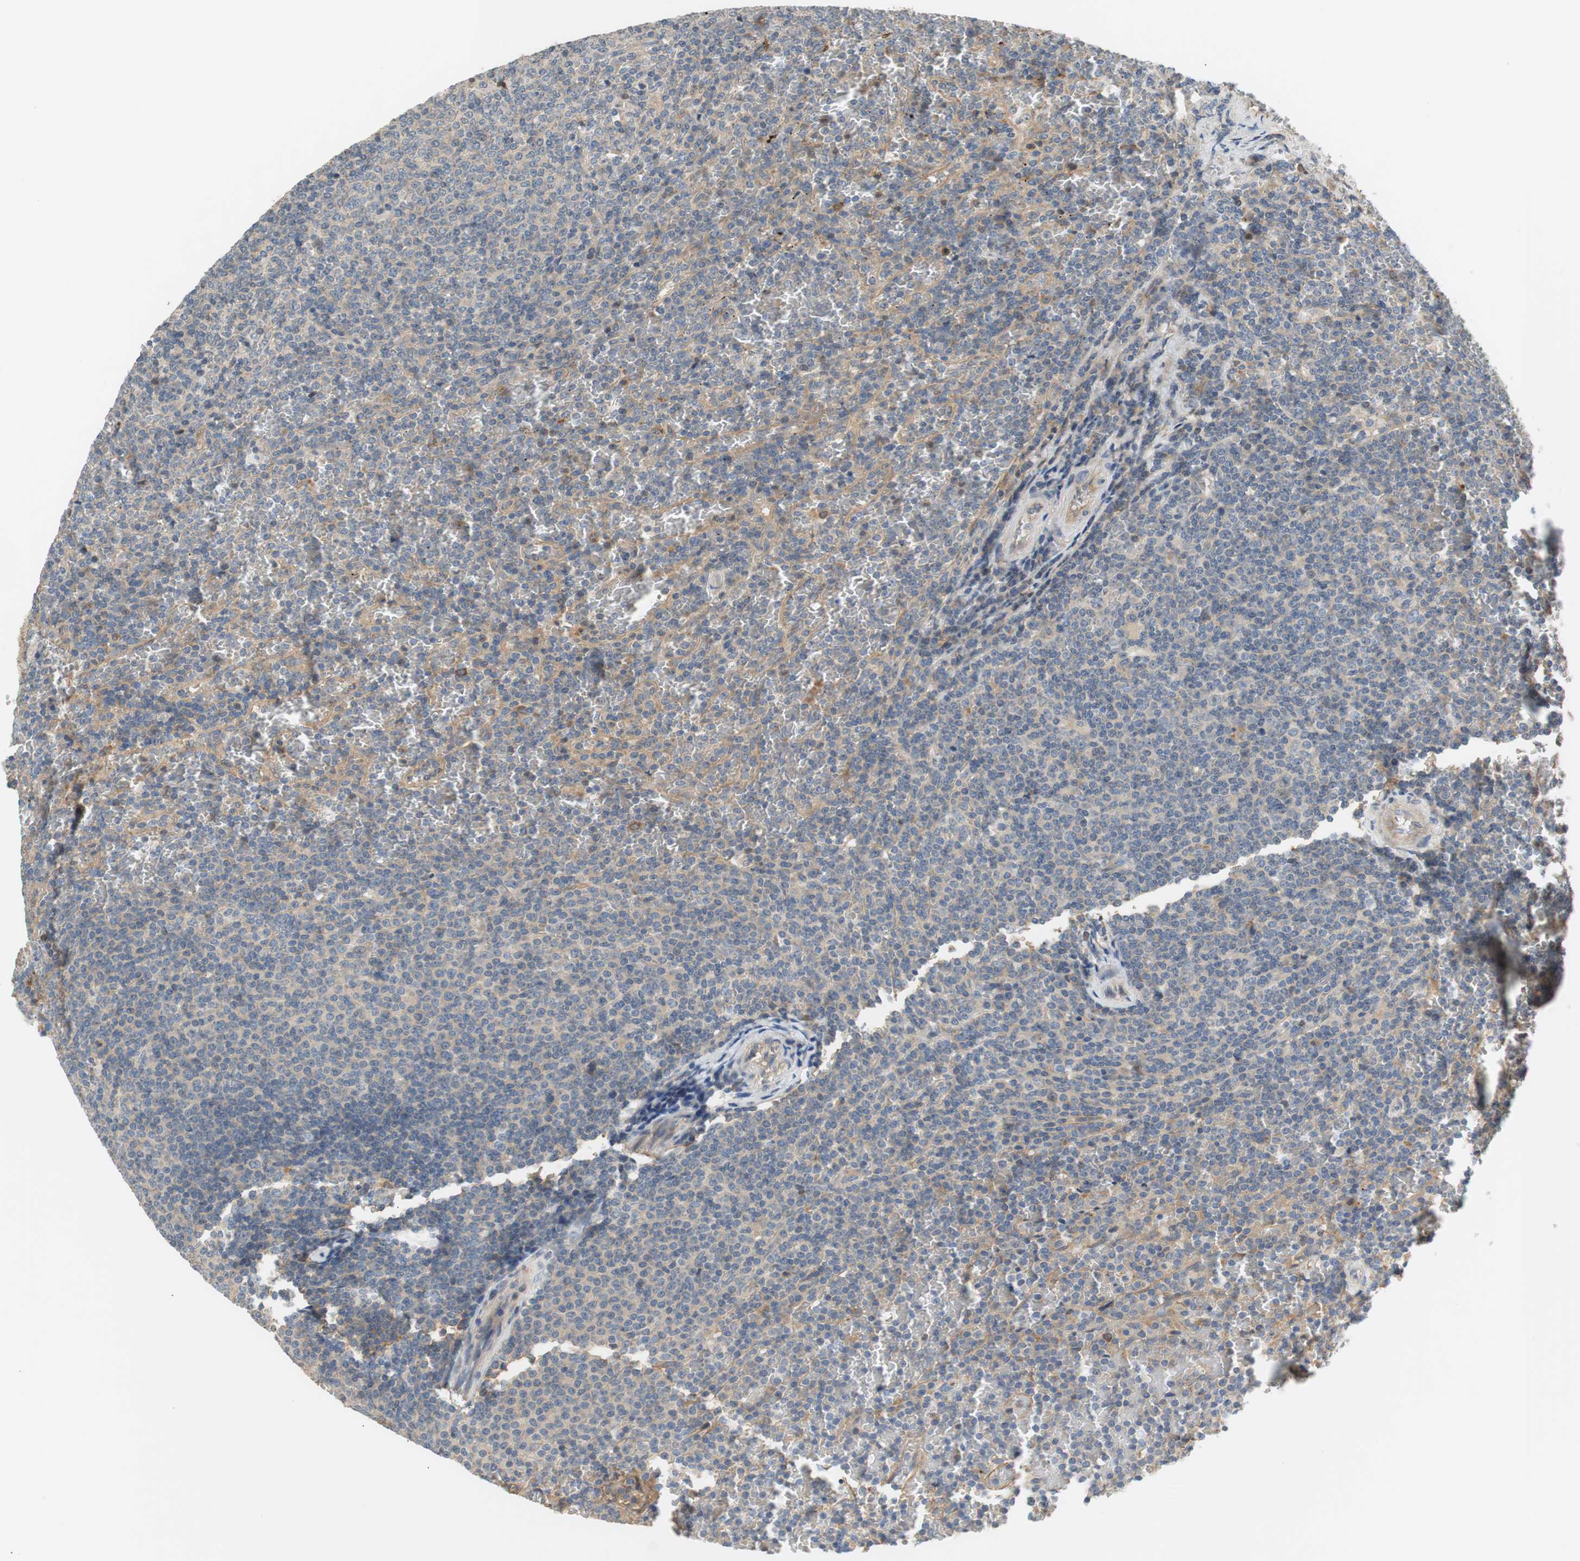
{"staining": {"intensity": "negative", "quantity": "none", "location": "none"}, "tissue": "lymphoma", "cell_type": "Tumor cells", "image_type": "cancer", "snomed": [{"axis": "morphology", "description": "Malignant lymphoma, non-Hodgkin's type, Low grade"}, {"axis": "topography", "description": "Spleen"}], "caption": "High magnification brightfield microscopy of malignant lymphoma, non-Hodgkin's type (low-grade) stained with DAB (brown) and counterstained with hematoxylin (blue): tumor cells show no significant positivity.", "gene": "C4A", "patient": {"sex": "female", "age": 77}}